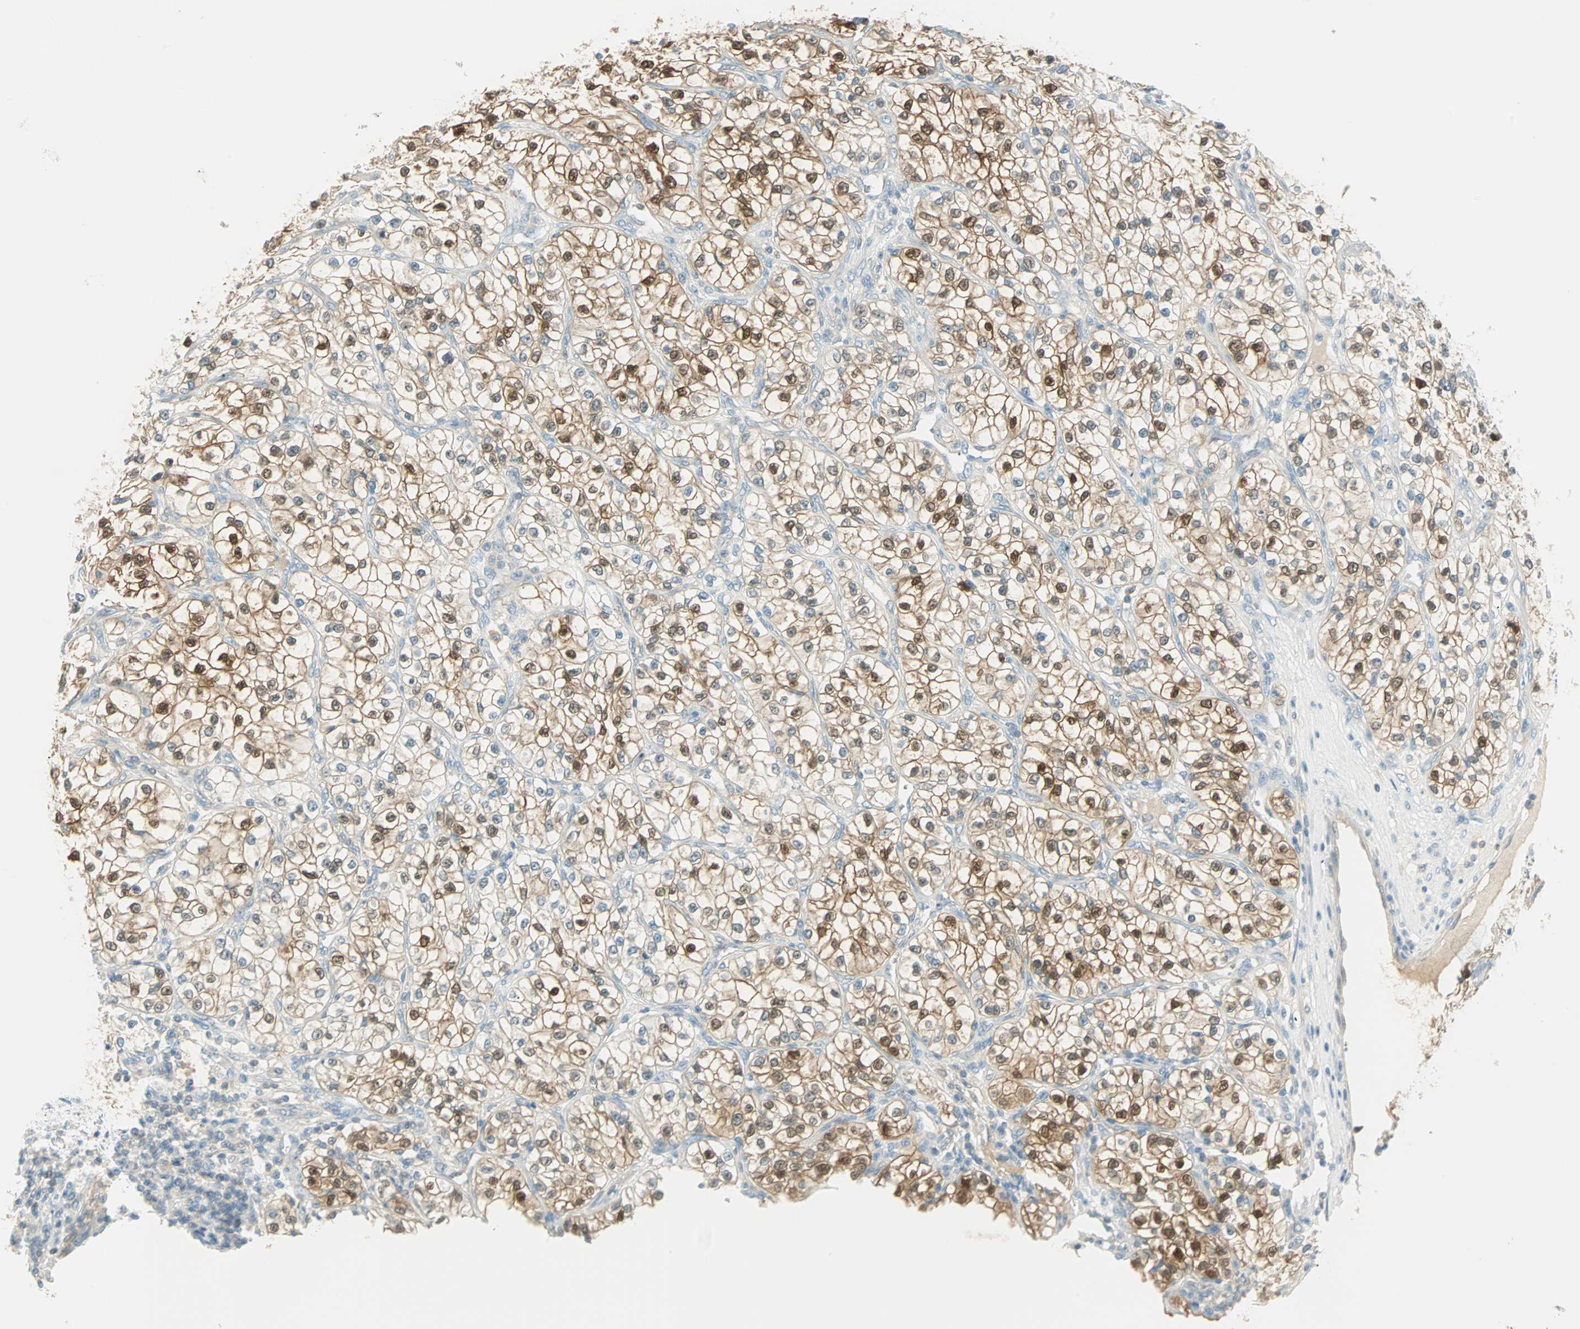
{"staining": {"intensity": "strong", "quantity": "25%-75%", "location": "cytoplasmic/membranous,nuclear"}, "tissue": "renal cancer", "cell_type": "Tumor cells", "image_type": "cancer", "snomed": [{"axis": "morphology", "description": "Adenocarcinoma, NOS"}, {"axis": "topography", "description": "Kidney"}], "caption": "Renal cancer stained with IHC demonstrates strong cytoplasmic/membranous and nuclear expression in approximately 25%-75% of tumor cells.", "gene": "S100A1", "patient": {"sex": "female", "age": 57}}